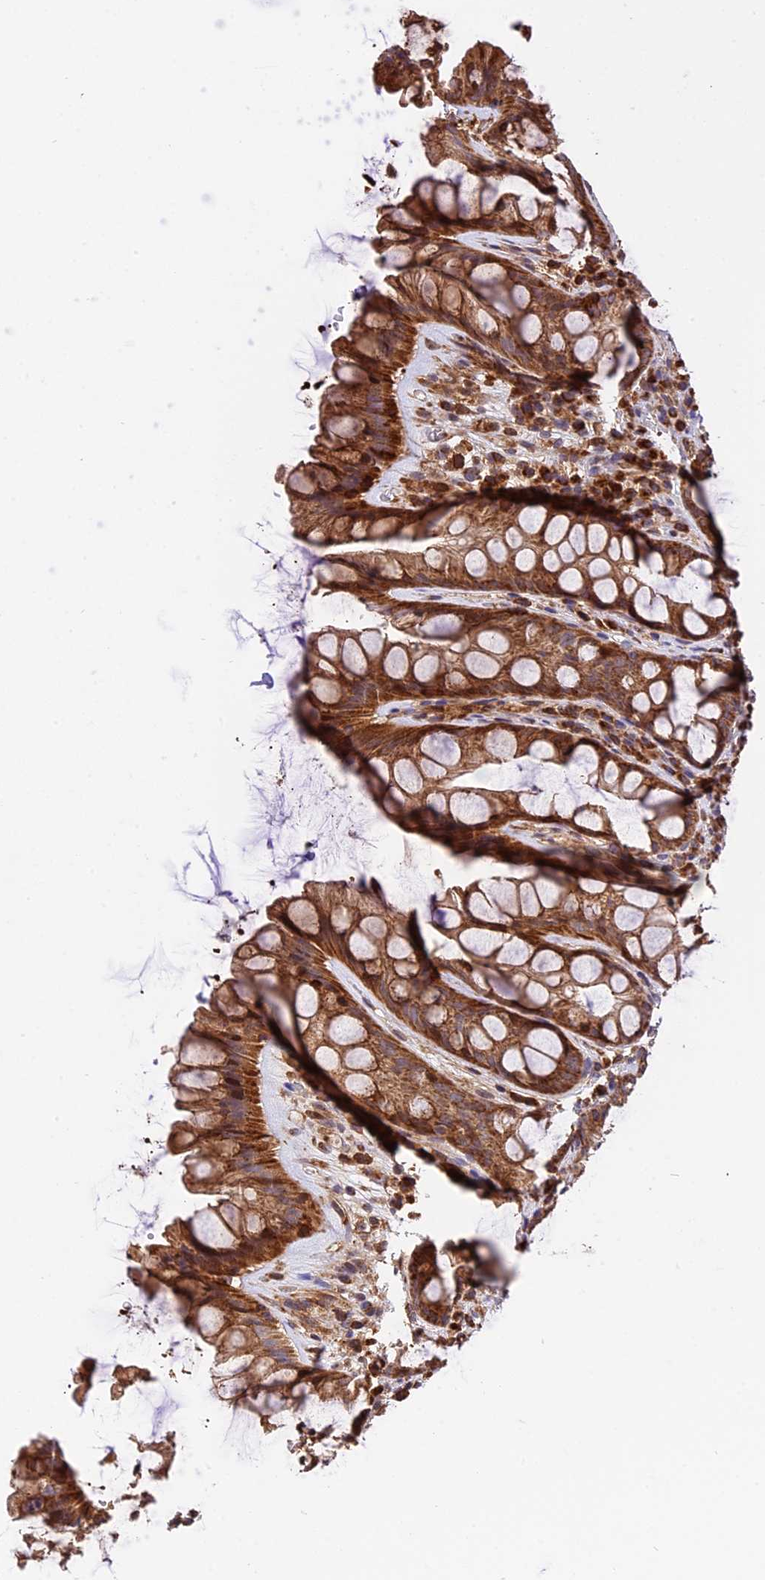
{"staining": {"intensity": "moderate", "quantity": ">75%", "location": "cytoplasmic/membranous"}, "tissue": "rectum", "cell_type": "Glandular cells", "image_type": "normal", "snomed": [{"axis": "morphology", "description": "Normal tissue, NOS"}, {"axis": "topography", "description": "Rectum"}], "caption": "The micrograph exhibits a brown stain indicating the presence of a protein in the cytoplasmic/membranous of glandular cells in rectum. The staining was performed using DAB (3,3'-diaminobenzidine) to visualize the protein expression in brown, while the nuclei were stained in blue with hematoxylin (Magnification: 20x).", "gene": "HERPUD1", "patient": {"sex": "male", "age": 74}}